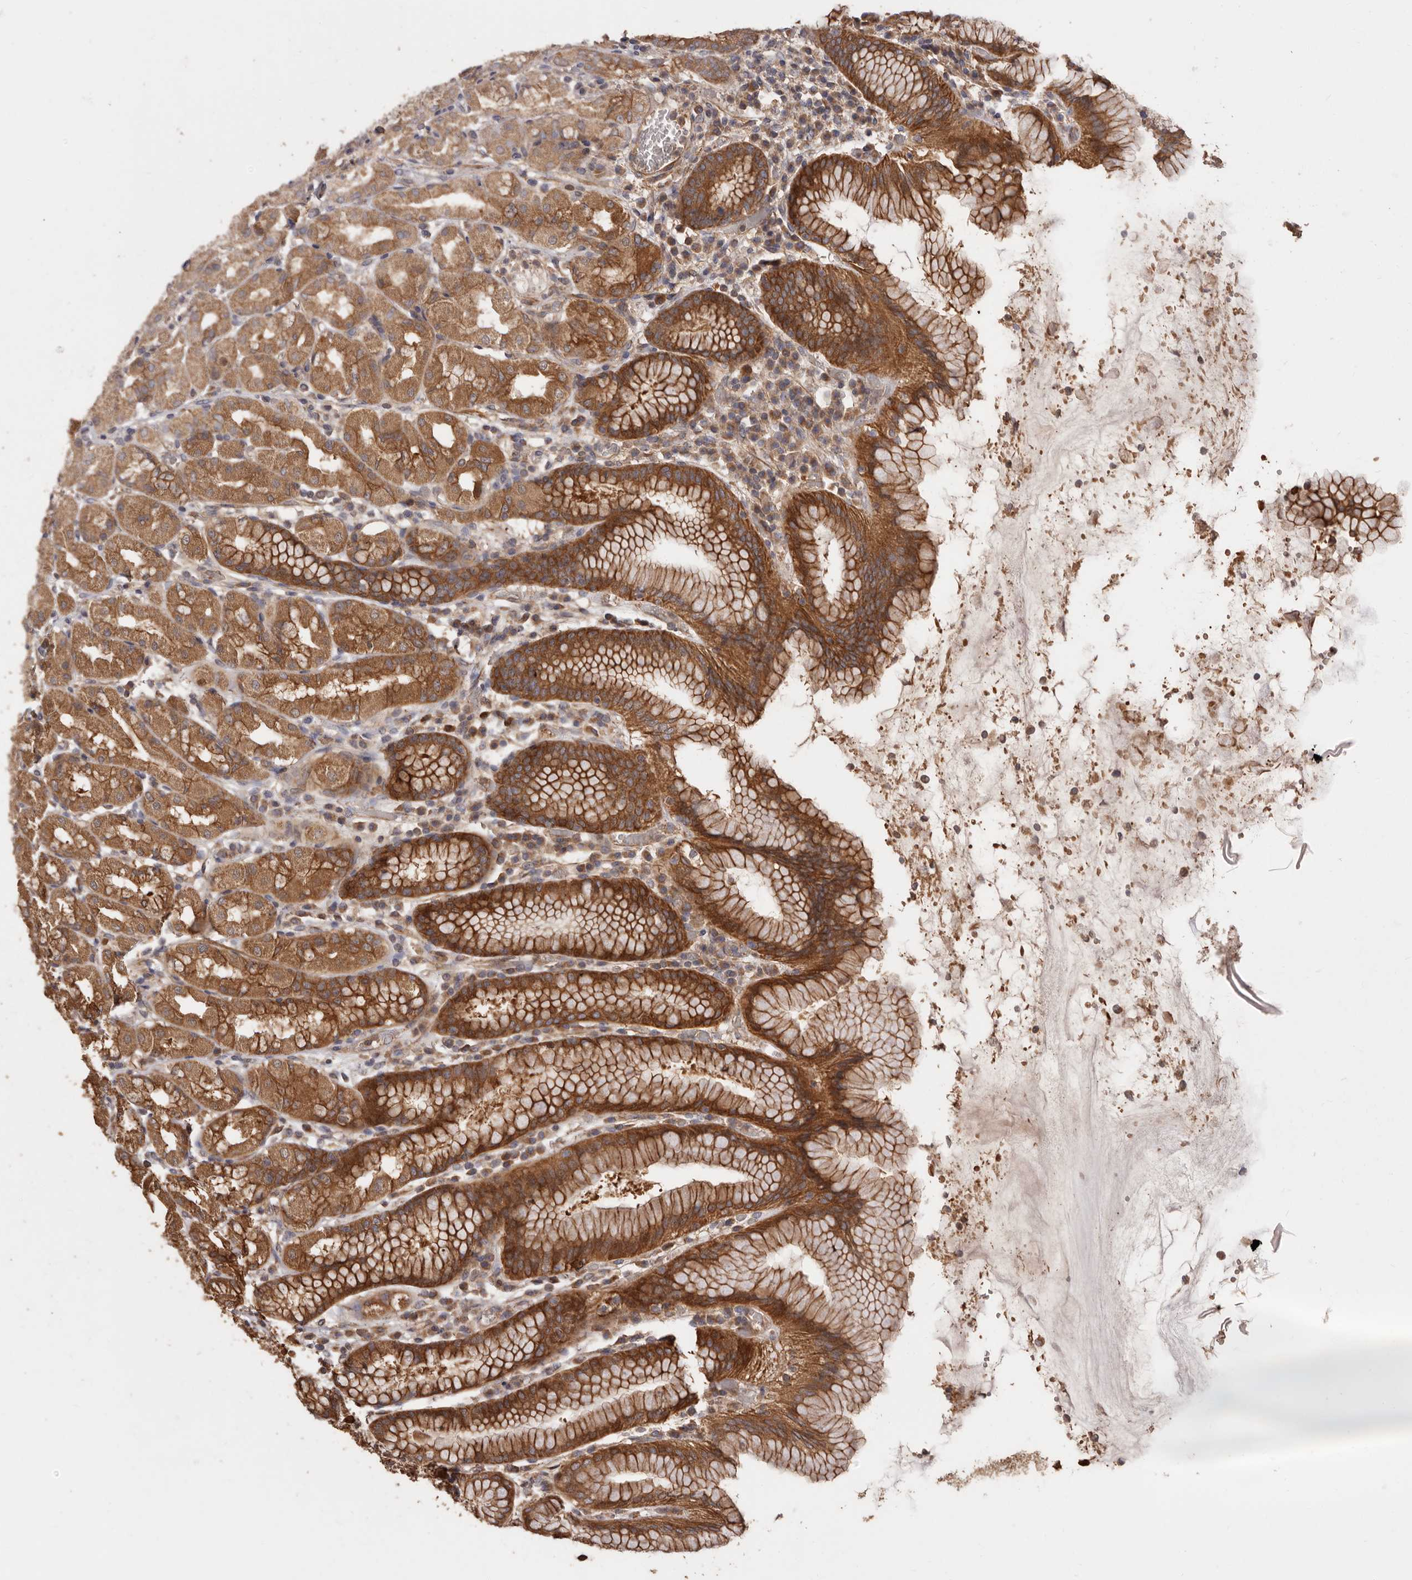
{"staining": {"intensity": "moderate", "quantity": ">75%", "location": "cytoplasmic/membranous"}, "tissue": "stomach", "cell_type": "Glandular cells", "image_type": "normal", "snomed": [{"axis": "morphology", "description": "Normal tissue, NOS"}, {"axis": "topography", "description": "Stomach"}, {"axis": "topography", "description": "Stomach, lower"}], "caption": "A micrograph of stomach stained for a protein shows moderate cytoplasmic/membranous brown staining in glandular cells. The staining was performed using DAB (3,3'-diaminobenzidine), with brown indicating positive protein expression. Nuclei are stained blue with hematoxylin.", "gene": "COQ8B", "patient": {"sex": "female", "age": 56}}